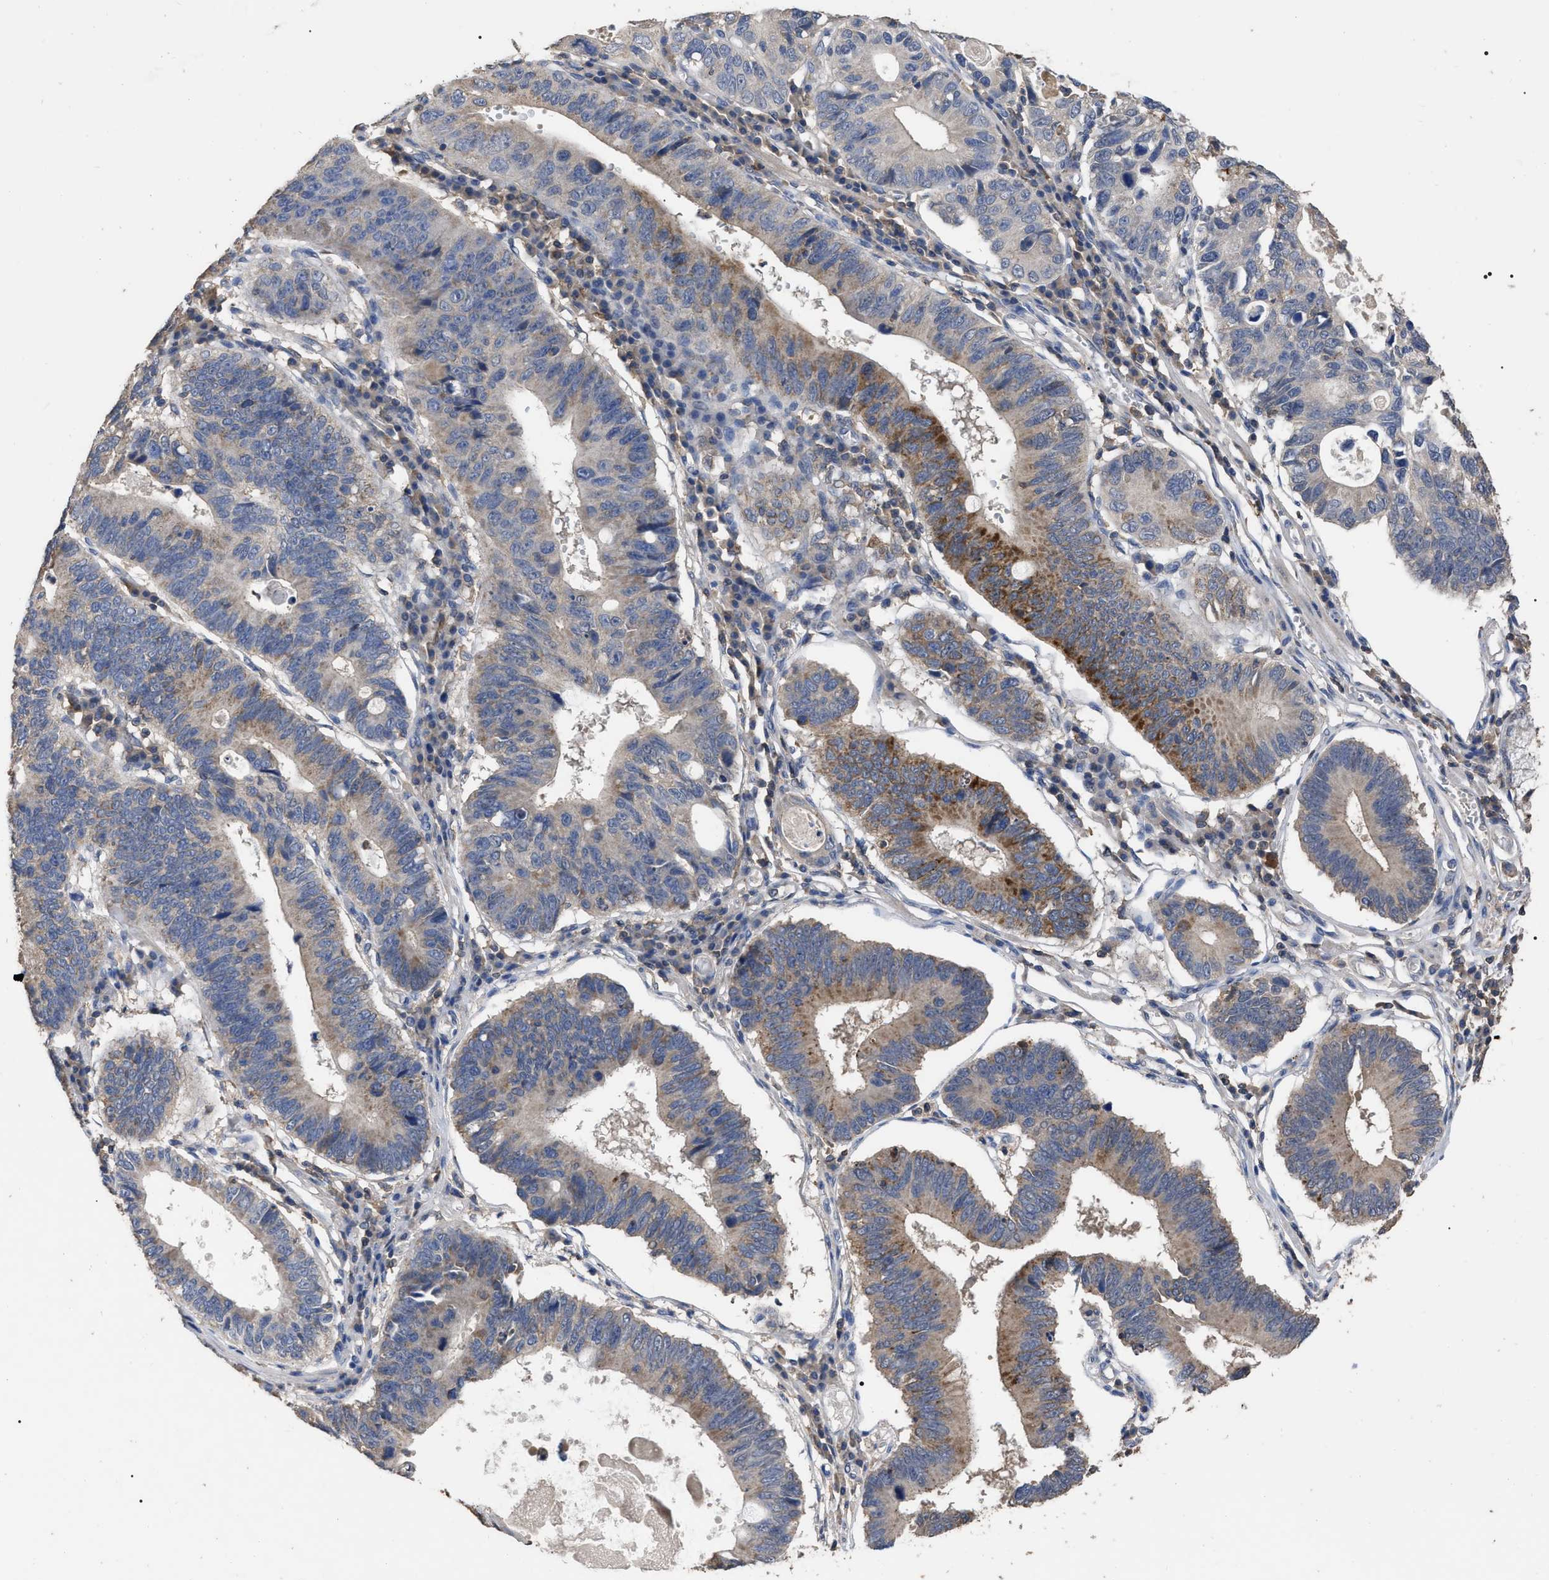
{"staining": {"intensity": "moderate", "quantity": "<25%", "location": "cytoplasmic/membranous"}, "tissue": "stomach cancer", "cell_type": "Tumor cells", "image_type": "cancer", "snomed": [{"axis": "morphology", "description": "Adenocarcinoma, NOS"}, {"axis": "topography", "description": "Stomach"}], "caption": "Immunohistochemistry photomicrograph of neoplastic tissue: human stomach cancer stained using IHC exhibits low levels of moderate protein expression localized specifically in the cytoplasmic/membranous of tumor cells, appearing as a cytoplasmic/membranous brown color.", "gene": "GPR179", "patient": {"sex": "male", "age": 59}}